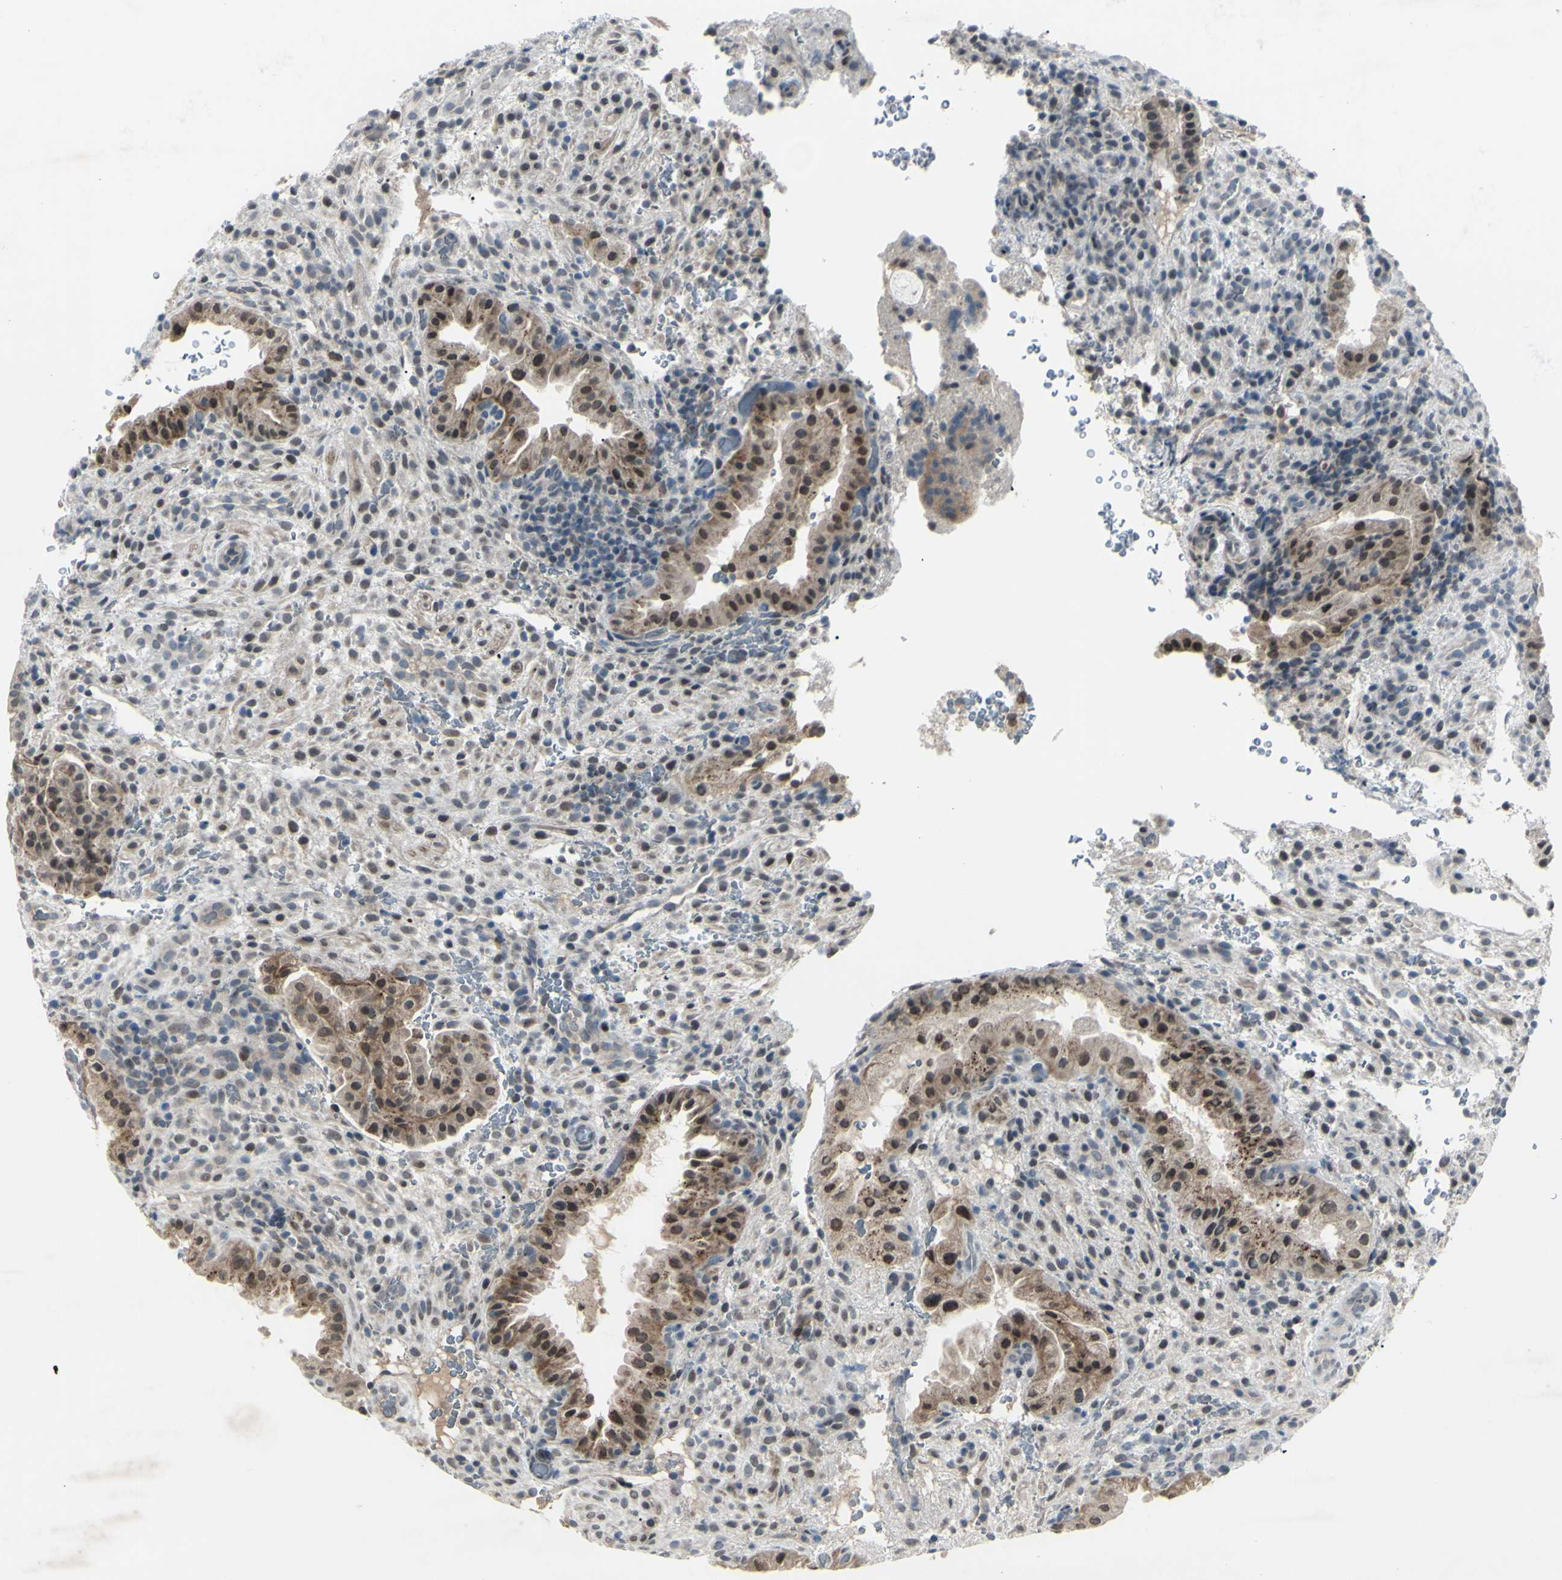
{"staining": {"intensity": "weak", "quantity": "25%-75%", "location": "cytoplasmic/membranous"}, "tissue": "placenta", "cell_type": "Decidual cells", "image_type": "normal", "snomed": [{"axis": "morphology", "description": "Normal tissue, NOS"}, {"axis": "topography", "description": "Placenta"}], "caption": "Unremarkable placenta demonstrates weak cytoplasmic/membranous expression in about 25%-75% of decidual cells, visualized by immunohistochemistry.", "gene": "FGFR2", "patient": {"sex": "female", "age": 19}}